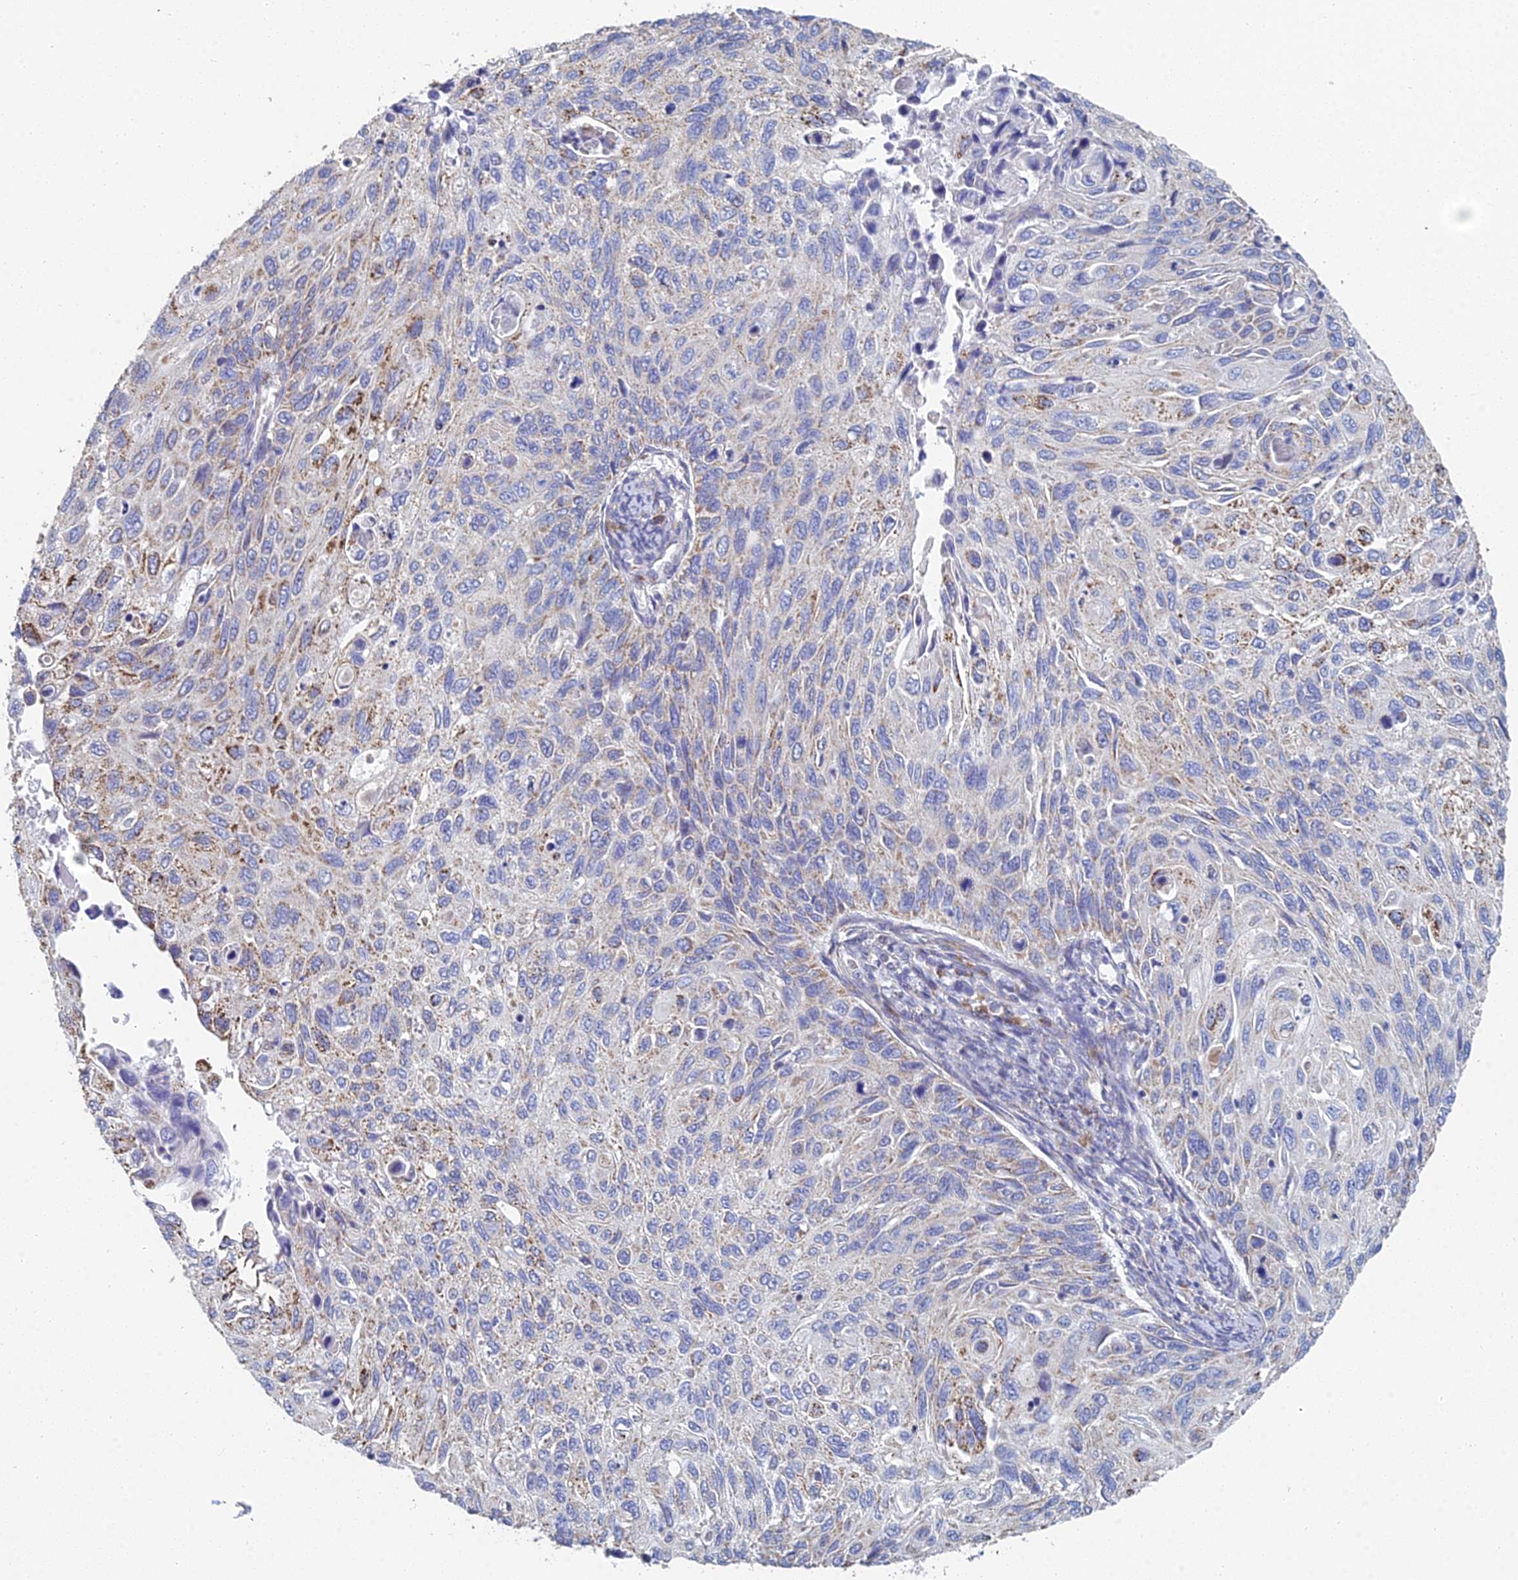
{"staining": {"intensity": "moderate", "quantity": "<25%", "location": "cytoplasmic/membranous"}, "tissue": "cervical cancer", "cell_type": "Tumor cells", "image_type": "cancer", "snomed": [{"axis": "morphology", "description": "Squamous cell carcinoma, NOS"}, {"axis": "topography", "description": "Cervix"}], "caption": "Moderate cytoplasmic/membranous expression is identified in approximately <25% of tumor cells in cervical squamous cell carcinoma. (Stains: DAB in brown, nuclei in blue, Microscopy: brightfield microscopy at high magnification).", "gene": "CRACR2B", "patient": {"sex": "female", "age": 70}}